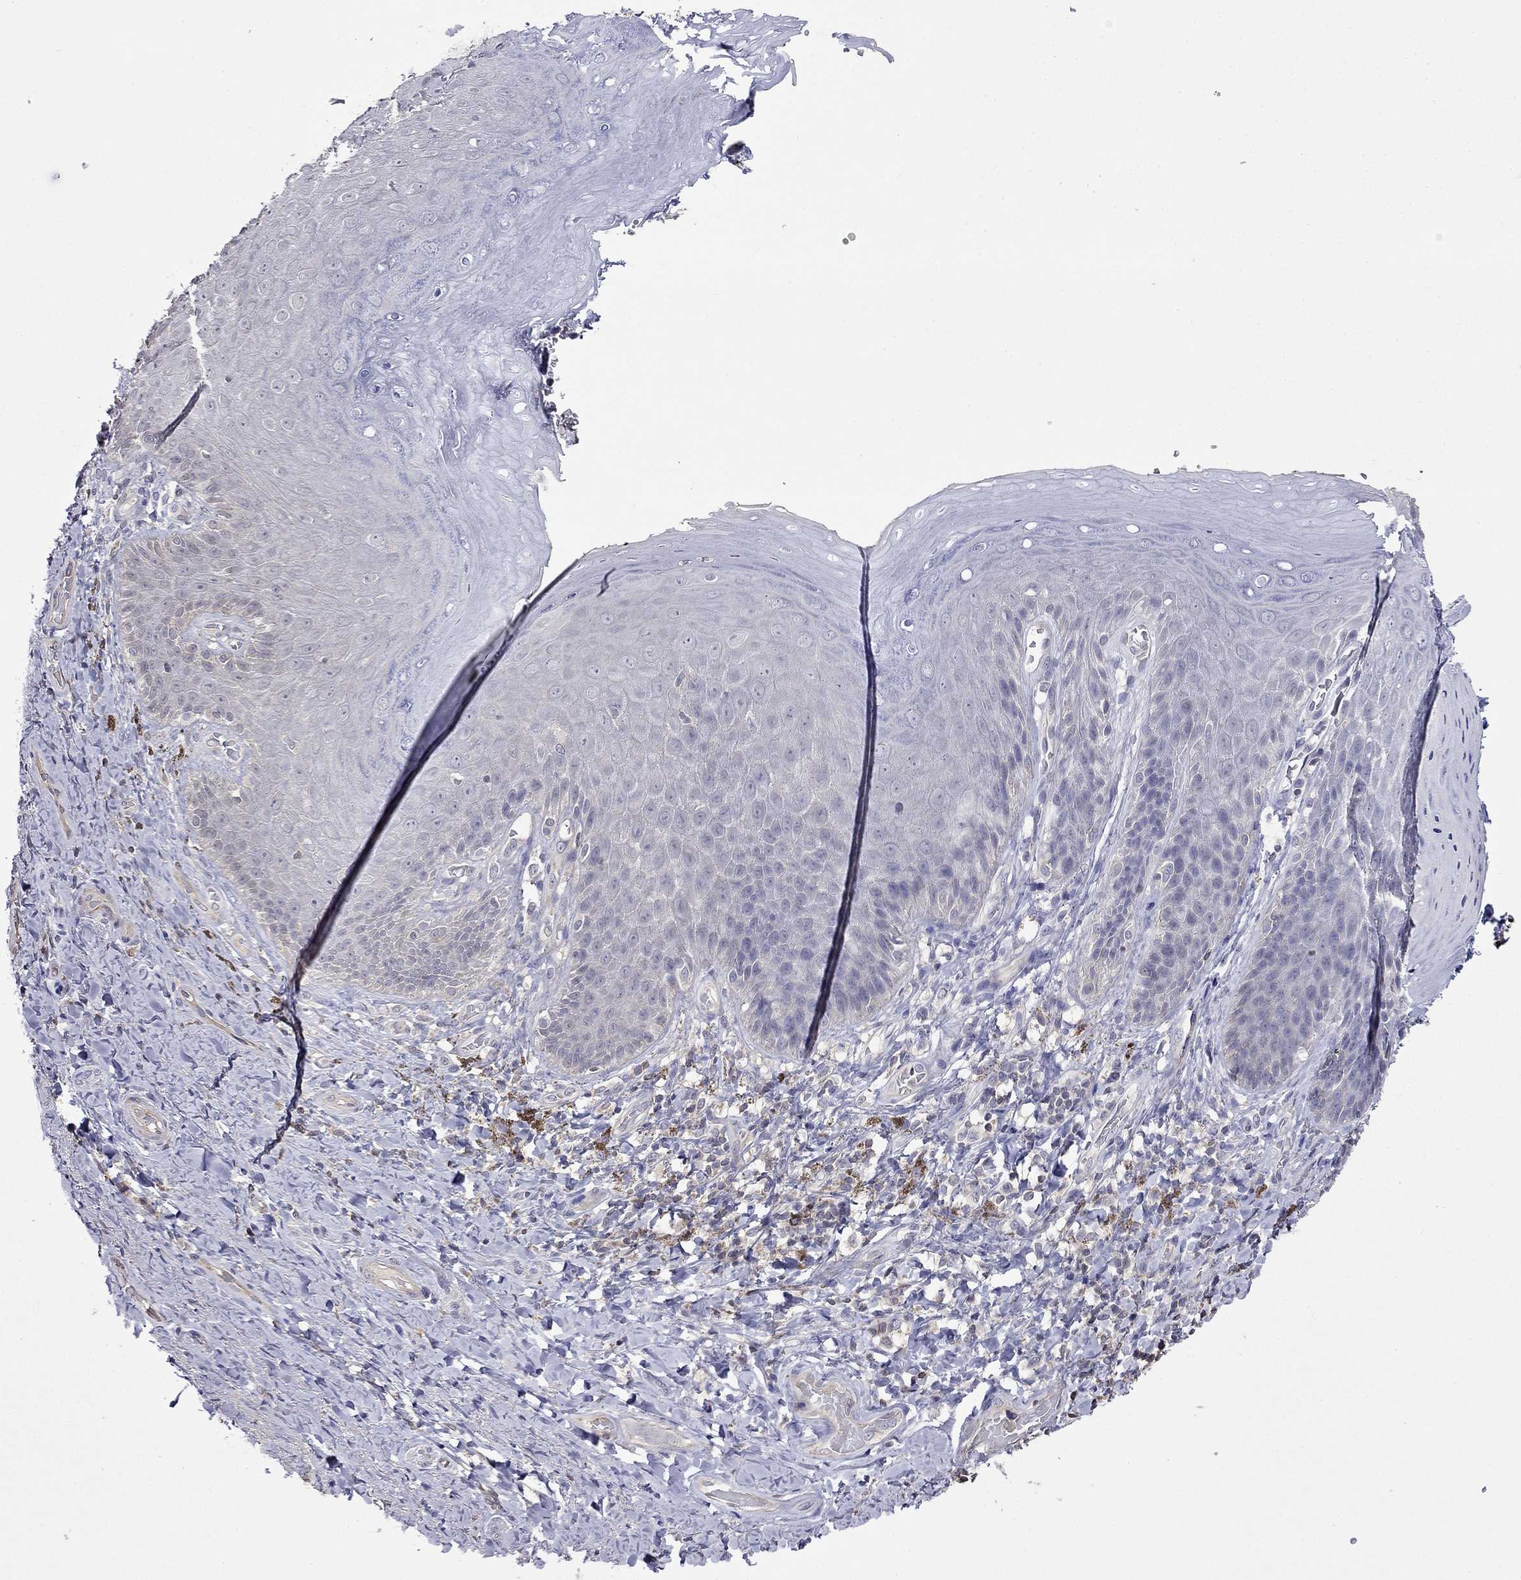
{"staining": {"intensity": "negative", "quantity": "none", "location": "none"}, "tissue": "adipose tissue", "cell_type": "Adipocytes", "image_type": "normal", "snomed": [{"axis": "morphology", "description": "Normal tissue, NOS"}, {"axis": "topography", "description": "Anal"}, {"axis": "topography", "description": "Peripheral nerve tissue"}], "caption": "An IHC photomicrograph of normal adipose tissue is shown. There is no staining in adipocytes of adipose tissue.", "gene": "GUCA1B", "patient": {"sex": "male", "age": 53}}